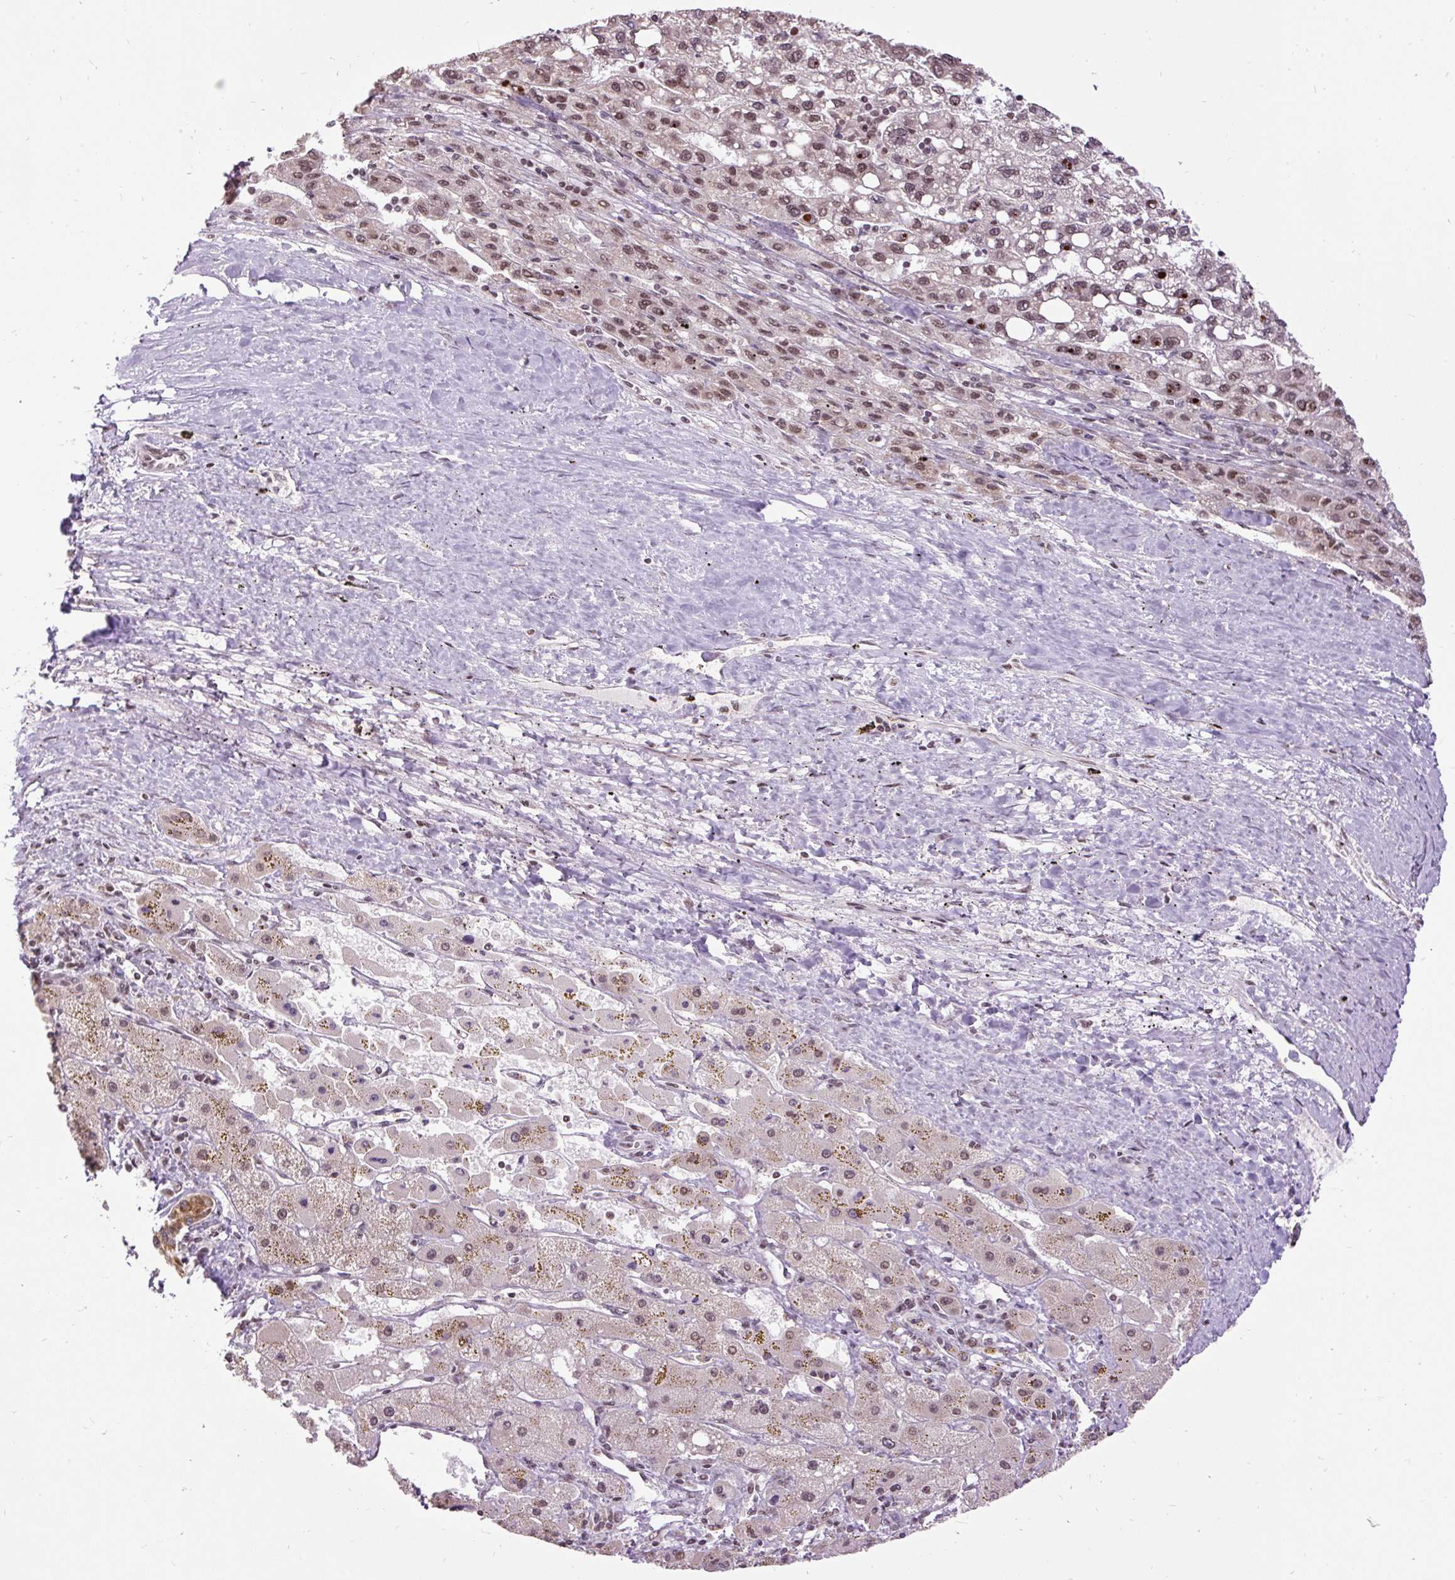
{"staining": {"intensity": "moderate", "quantity": ">75%", "location": "nuclear"}, "tissue": "liver cancer", "cell_type": "Tumor cells", "image_type": "cancer", "snomed": [{"axis": "morphology", "description": "Carcinoma, Hepatocellular, NOS"}, {"axis": "topography", "description": "Liver"}], "caption": "A brown stain shows moderate nuclear positivity of a protein in human liver hepatocellular carcinoma tumor cells.", "gene": "ZNF672", "patient": {"sex": "female", "age": 82}}